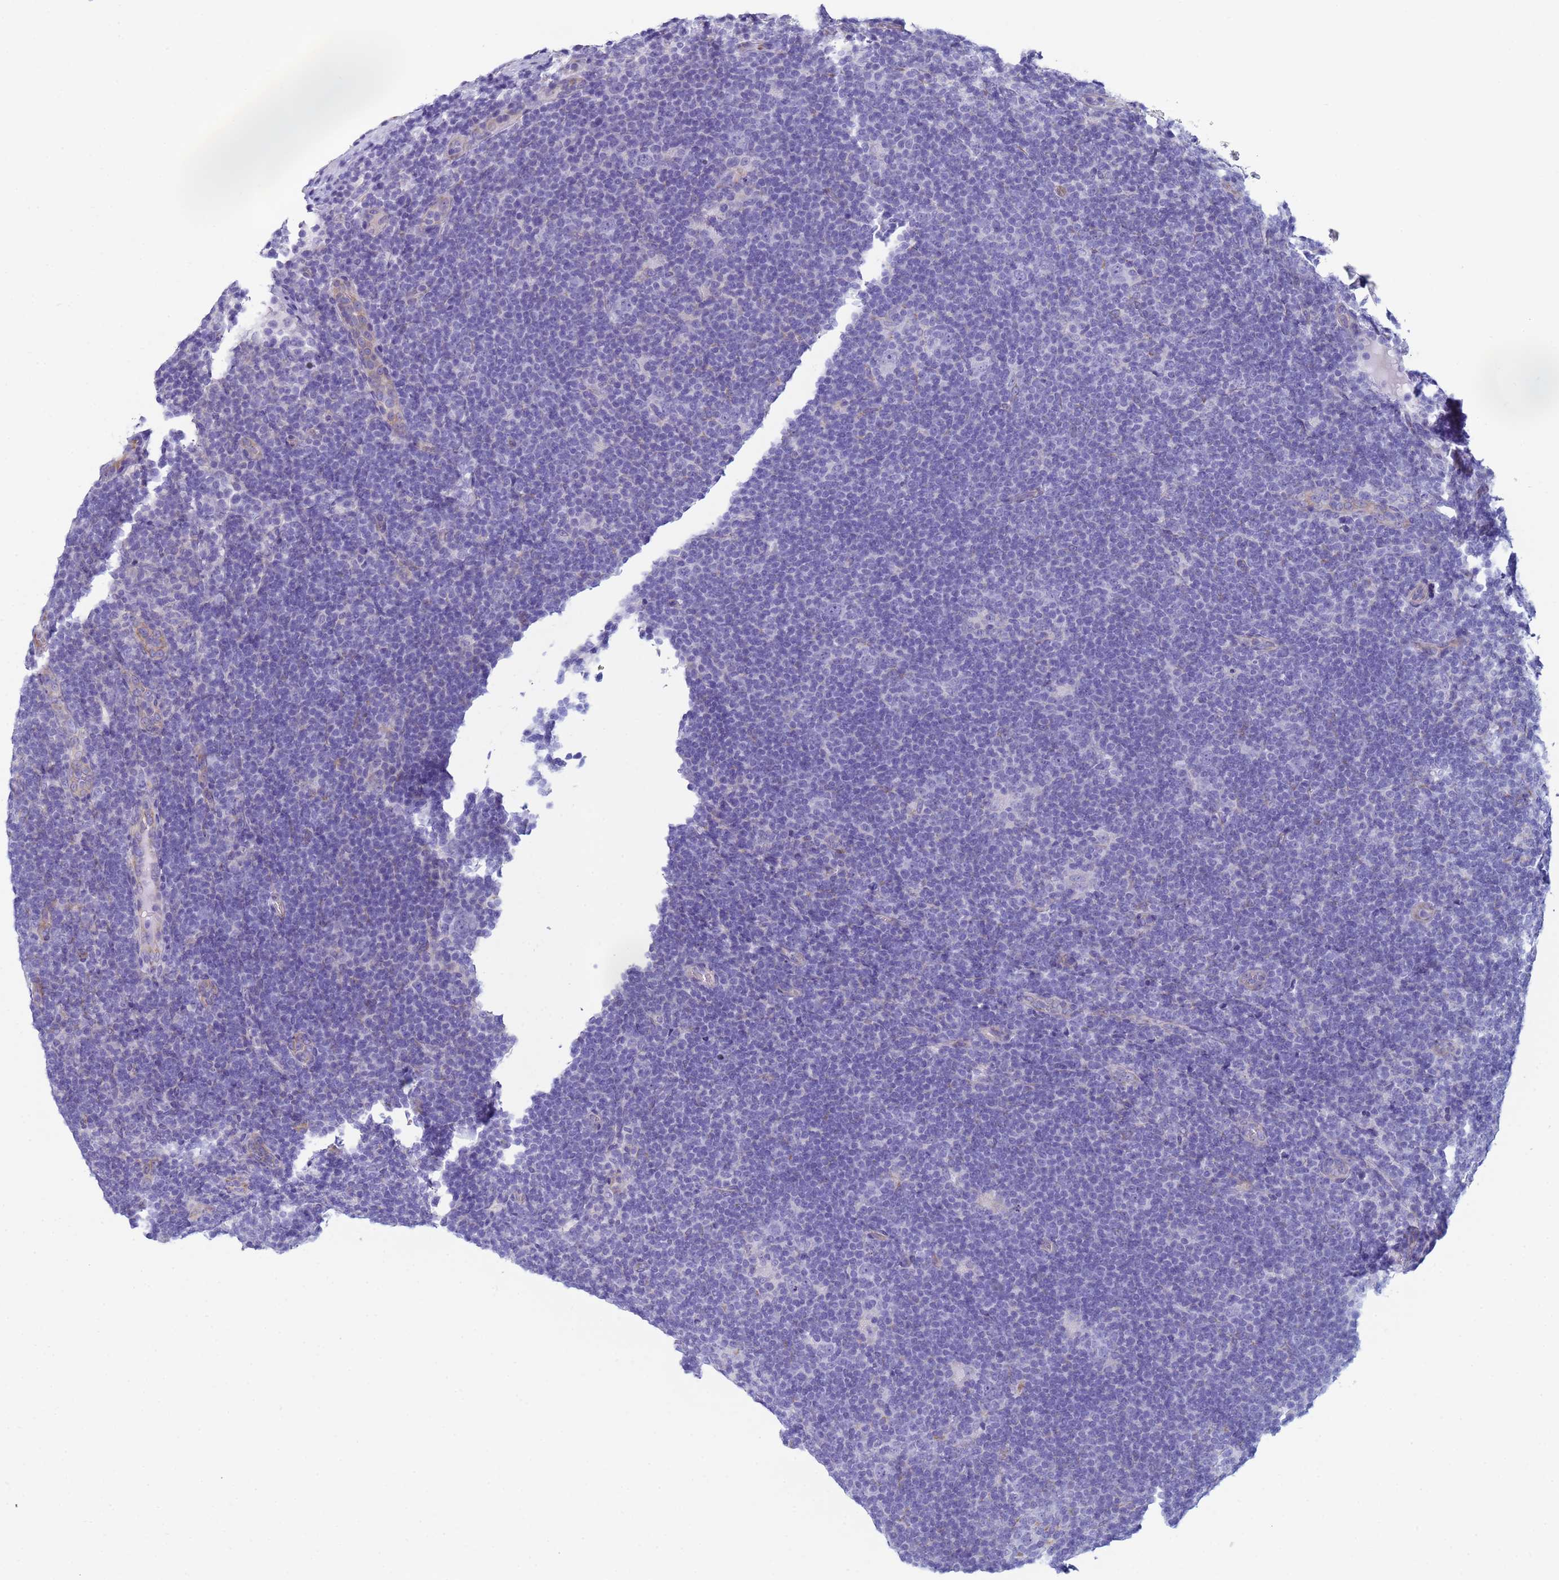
{"staining": {"intensity": "negative", "quantity": "none", "location": "none"}, "tissue": "lymphoma", "cell_type": "Tumor cells", "image_type": "cancer", "snomed": [{"axis": "morphology", "description": "Hodgkin's disease, NOS"}, {"axis": "topography", "description": "Lymph node"}], "caption": "Human Hodgkin's disease stained for a protein using immunohistochemistry (IHC) exhibits no positivity in tumor cells.", "gene": "TRPC6", "patient": {"sex": "female", "age": 57}}